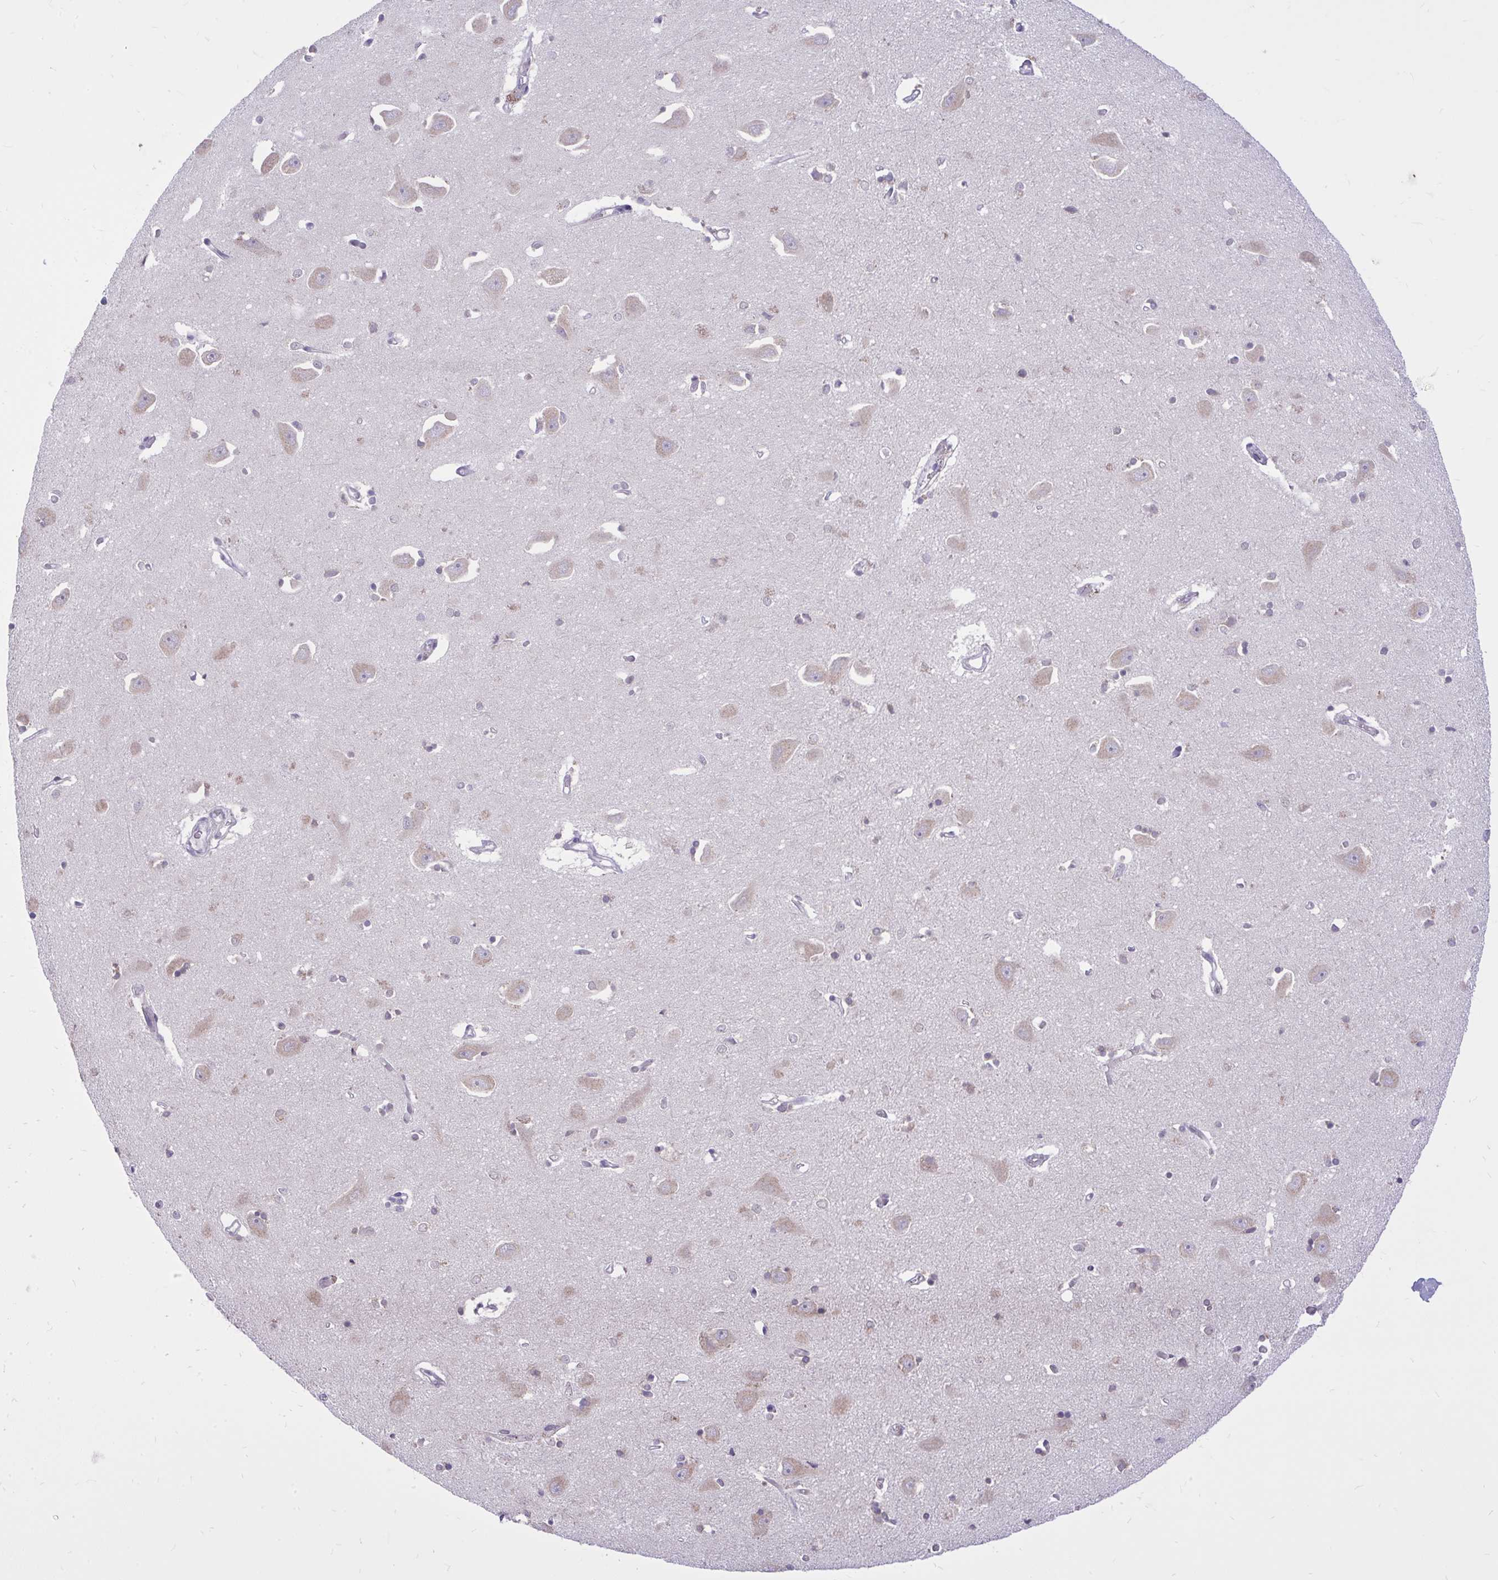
{"staining": {"intensity": "negative", "quantity": "none", "location": "none"}, "tissue": "caudate", "cell_type": "Glial cells", "image_type": "normal", "snomed": [{"axis": "morphology", "description": "Normal tissue, NOS"}, {"axis": "topography", "description": "Lateral ventricle wall"}, {"axis": "topography", "description": "Hippocampus"}], "caption": "Immunohistochemical staining of benign caudate displays no significant positivity in glial cells. (DAB (3,3'-diaminobenzidine) immunohistochemistry visualized using brightfield microscopy, high magnification).", "gene": "DPY19L1", "patient": {"sex": "female", "age": 63}}